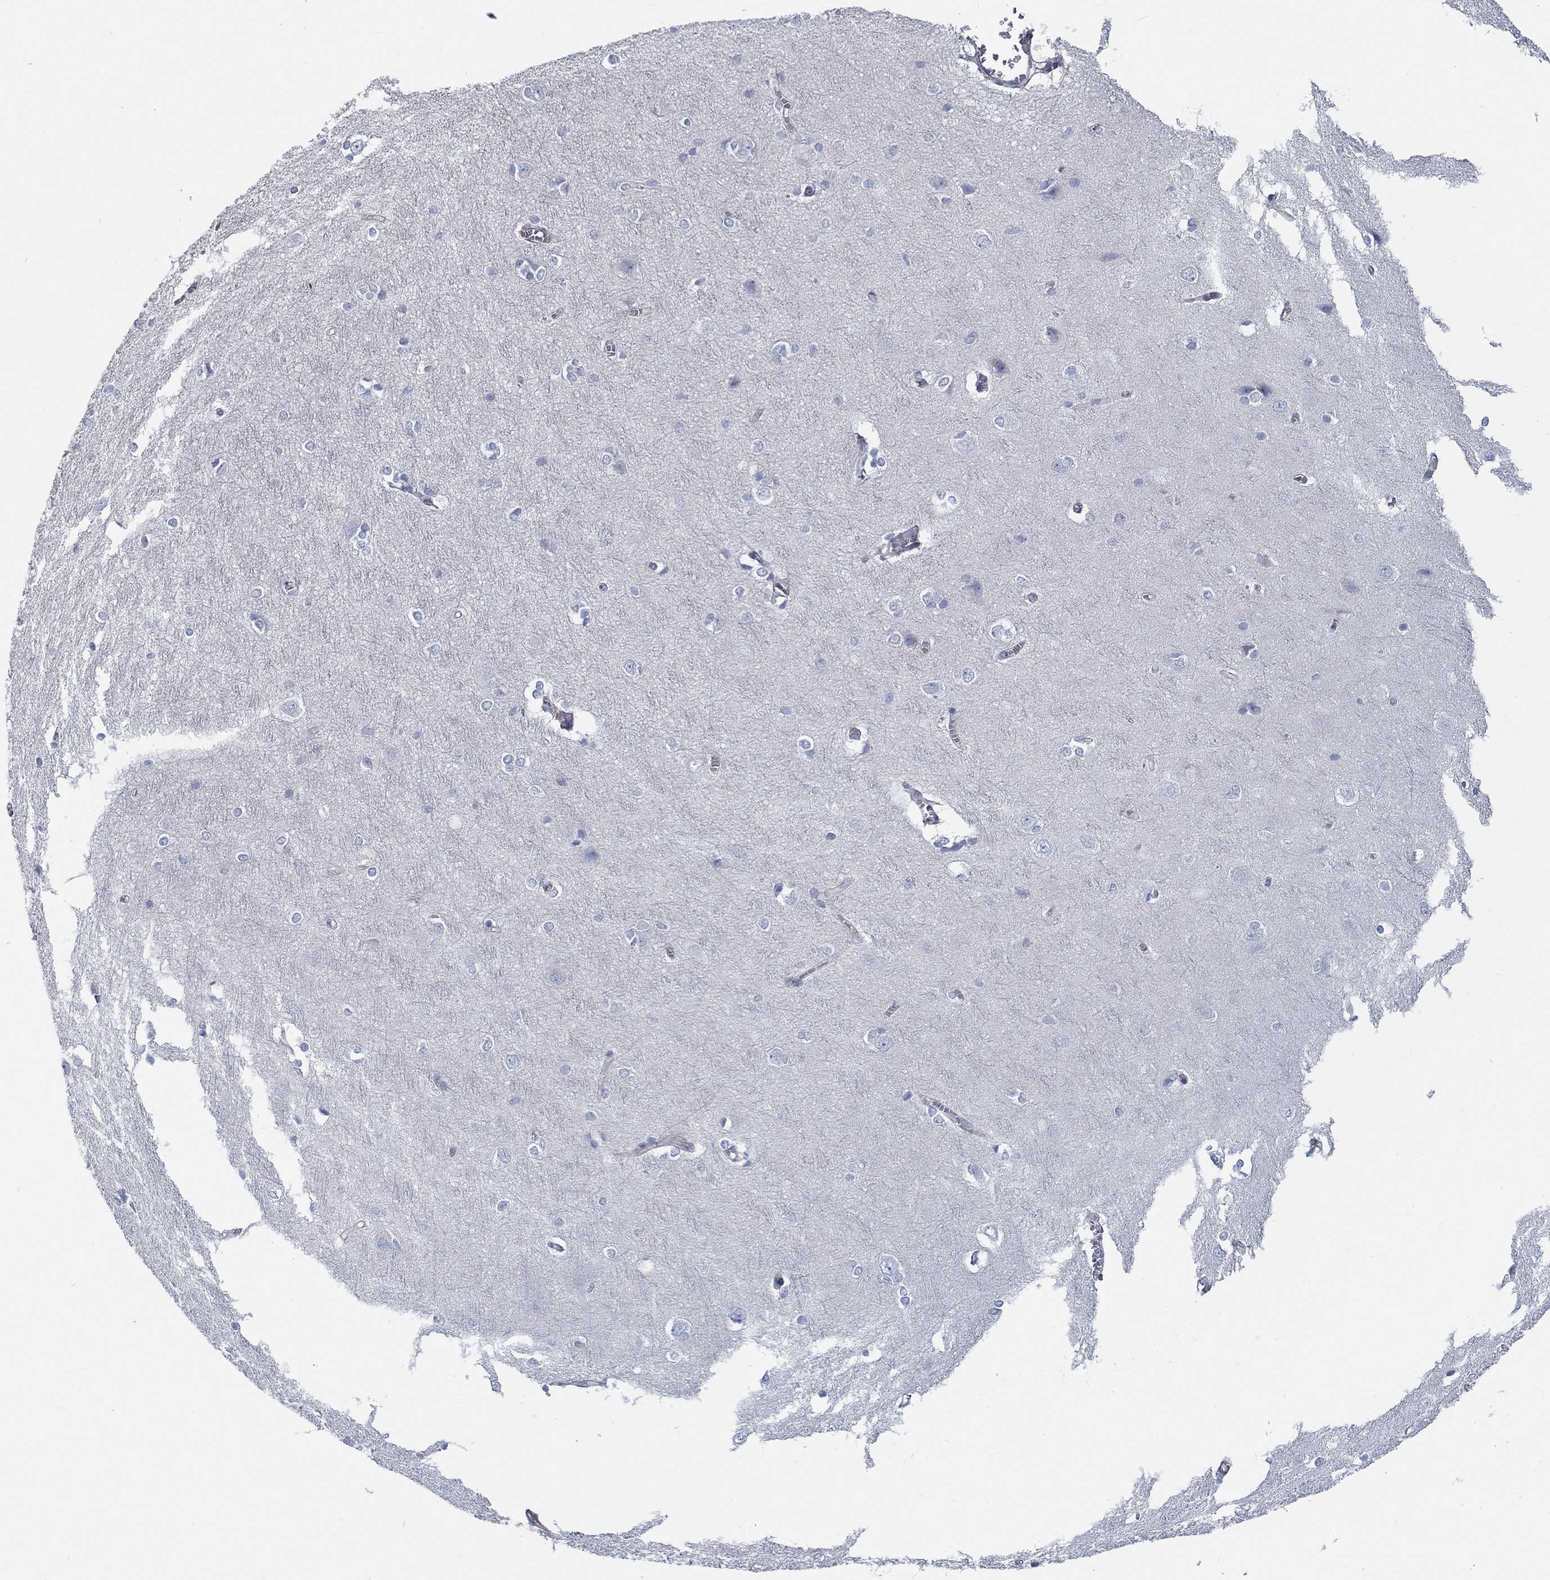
{"staining": {"intensity": "negative", "quantity": "none", "location": "none"}, "tissue": "cerebral cortex", "cell_type": "Endothelial cells", "image_type": "normal", "snomed": [{"axis": "morphology", "description": "Normal tissue, NOS"}, {"axis": "topography", "description": "Cerebral cortex"}], "caption": "Immunohistochemistry image of normal cerebral cortex: cerebral cortex stained with DAB reveals no significant protein staining in endothelial cells.", "gene": "BBOF1", "patient": {"sex": "male", "age": 37}}